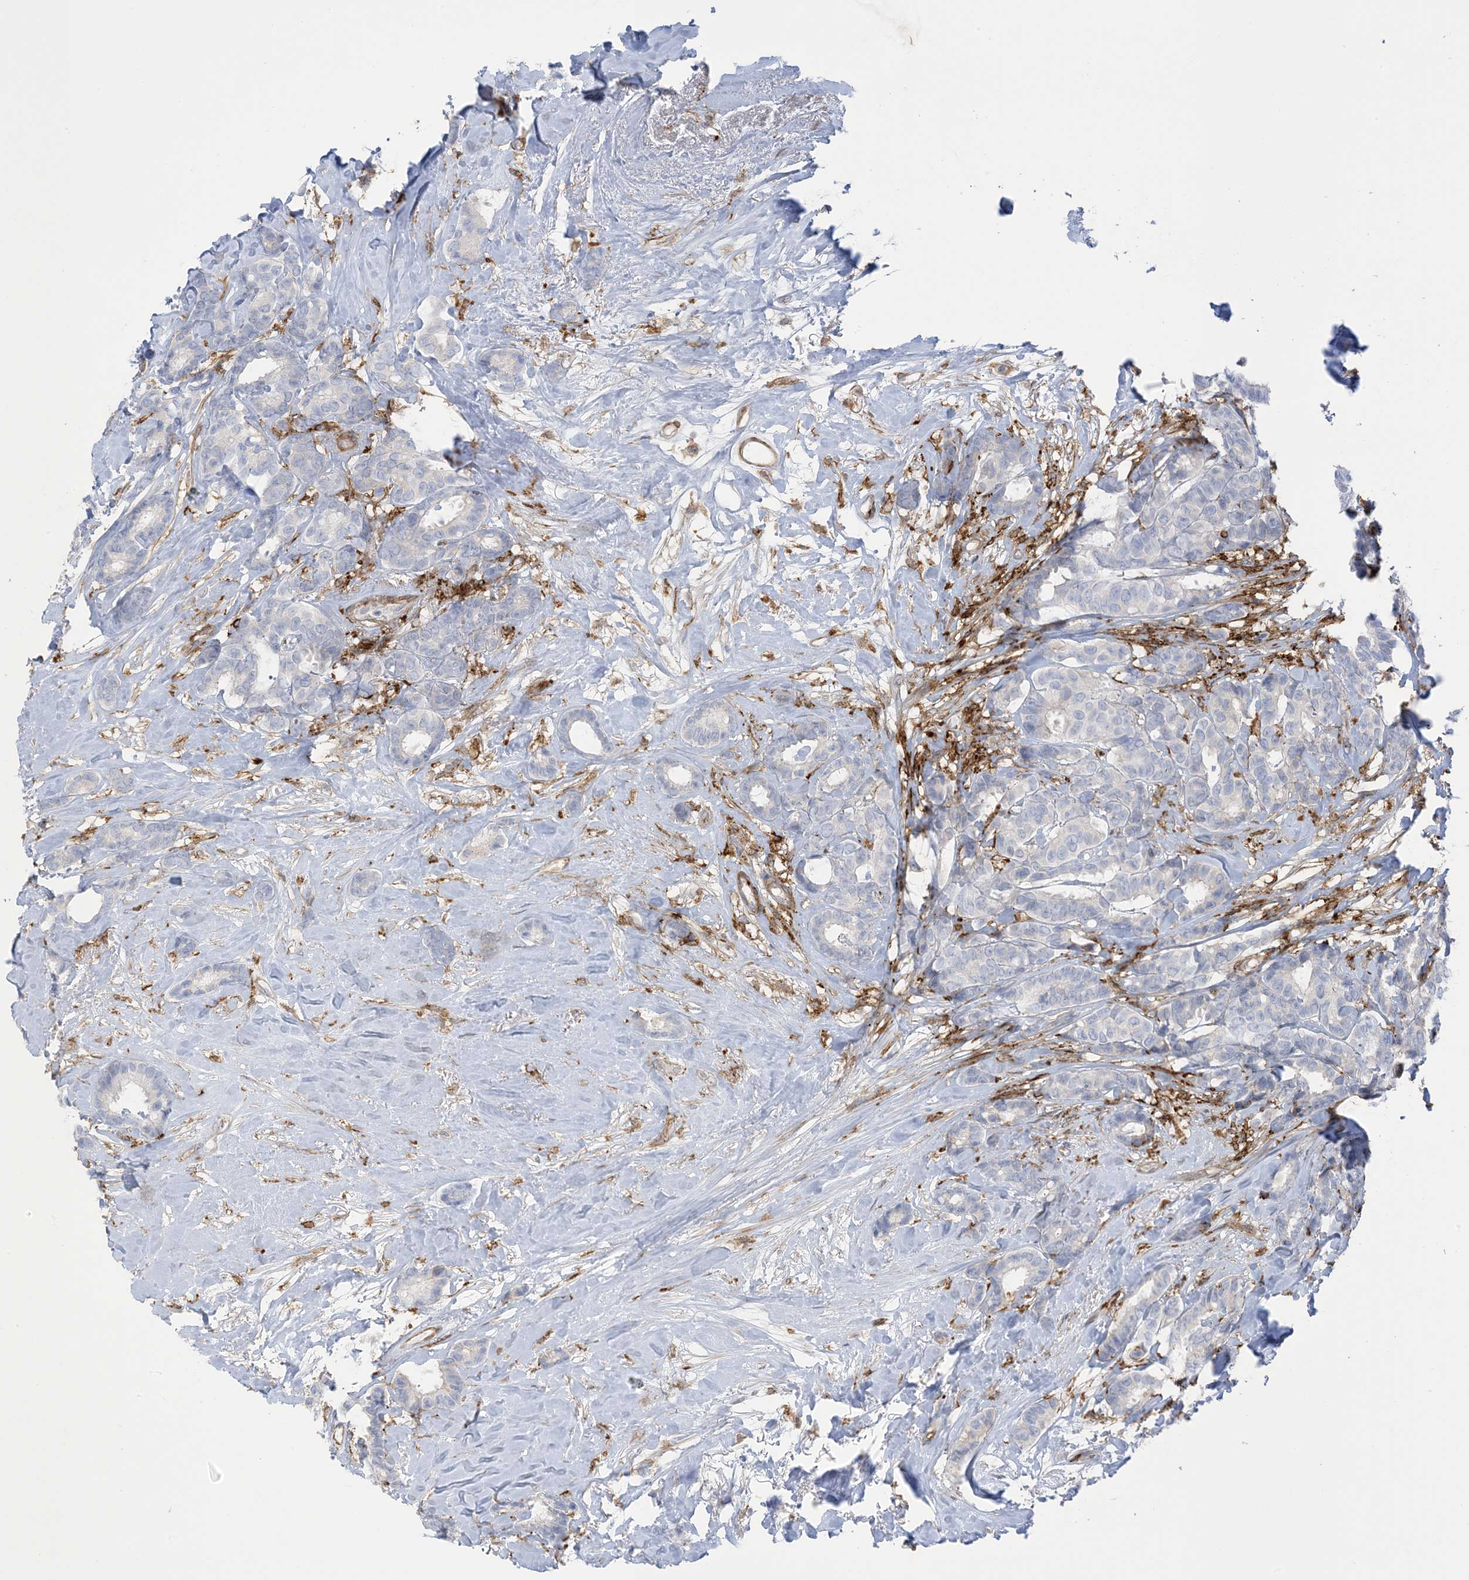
{"staining": {"intensity": "negative", "quantity": "none", "location": "none"}, "tissue": "breast cancer", "cell_type": "Tumor cells", "image_type": "cancer", "snomed": [{"axis": "morphology", "description": "Duct carcinoma"}, {"axis": "topography", "description": "Breast"}], "caption": "Tumor cells show no significant protein expression in breast cancer.", "gene": "ICMT", "patient": {"sex": "female", "age": 87}}